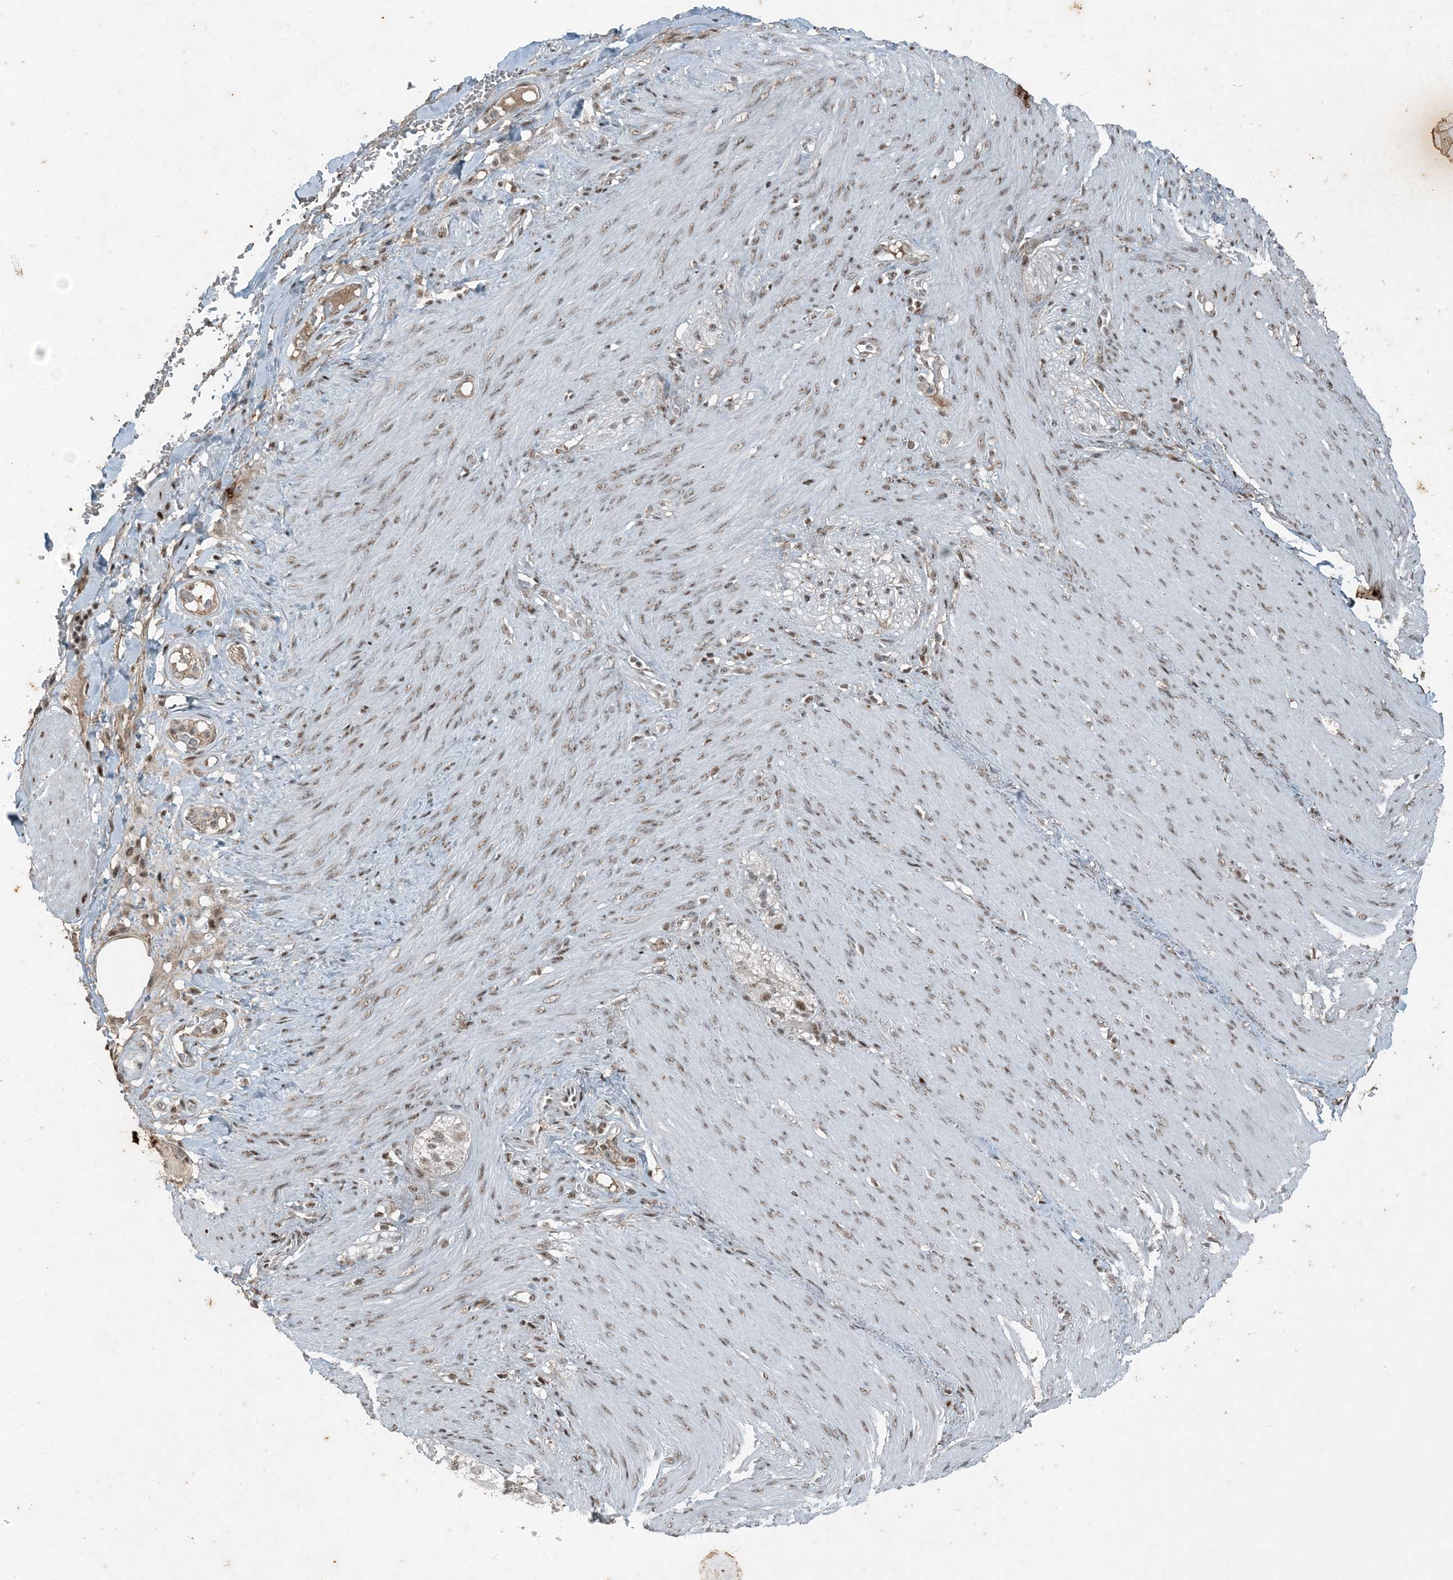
{"staining": {"intensity": "weak", "quantity": "25%-75%", "location": "cytoplasmic/membranous"}, "tissue": "adipose tissue", "cell_type": "Adipocytes", "image_type": "normal", "snomed": [{"axis": "morphology", "description": "Normal tissue, NOS"}, {"axis": "topography", "description": "Colon"}, {"axis": "topography", "description": "Peripheral nerve tissue"}], "caption": "IHC micrograph of normal adipose tissue: adipose tissue stained using immunohistochemistry exhibits low levels of weak protein expression localized specifically in the cytoplasmic/membranous of adipocytes, appearing as a cytoplasmic/membranous brown color.", "gene": "TADA2B", "patient": {"sex": "female", "age": 61}}